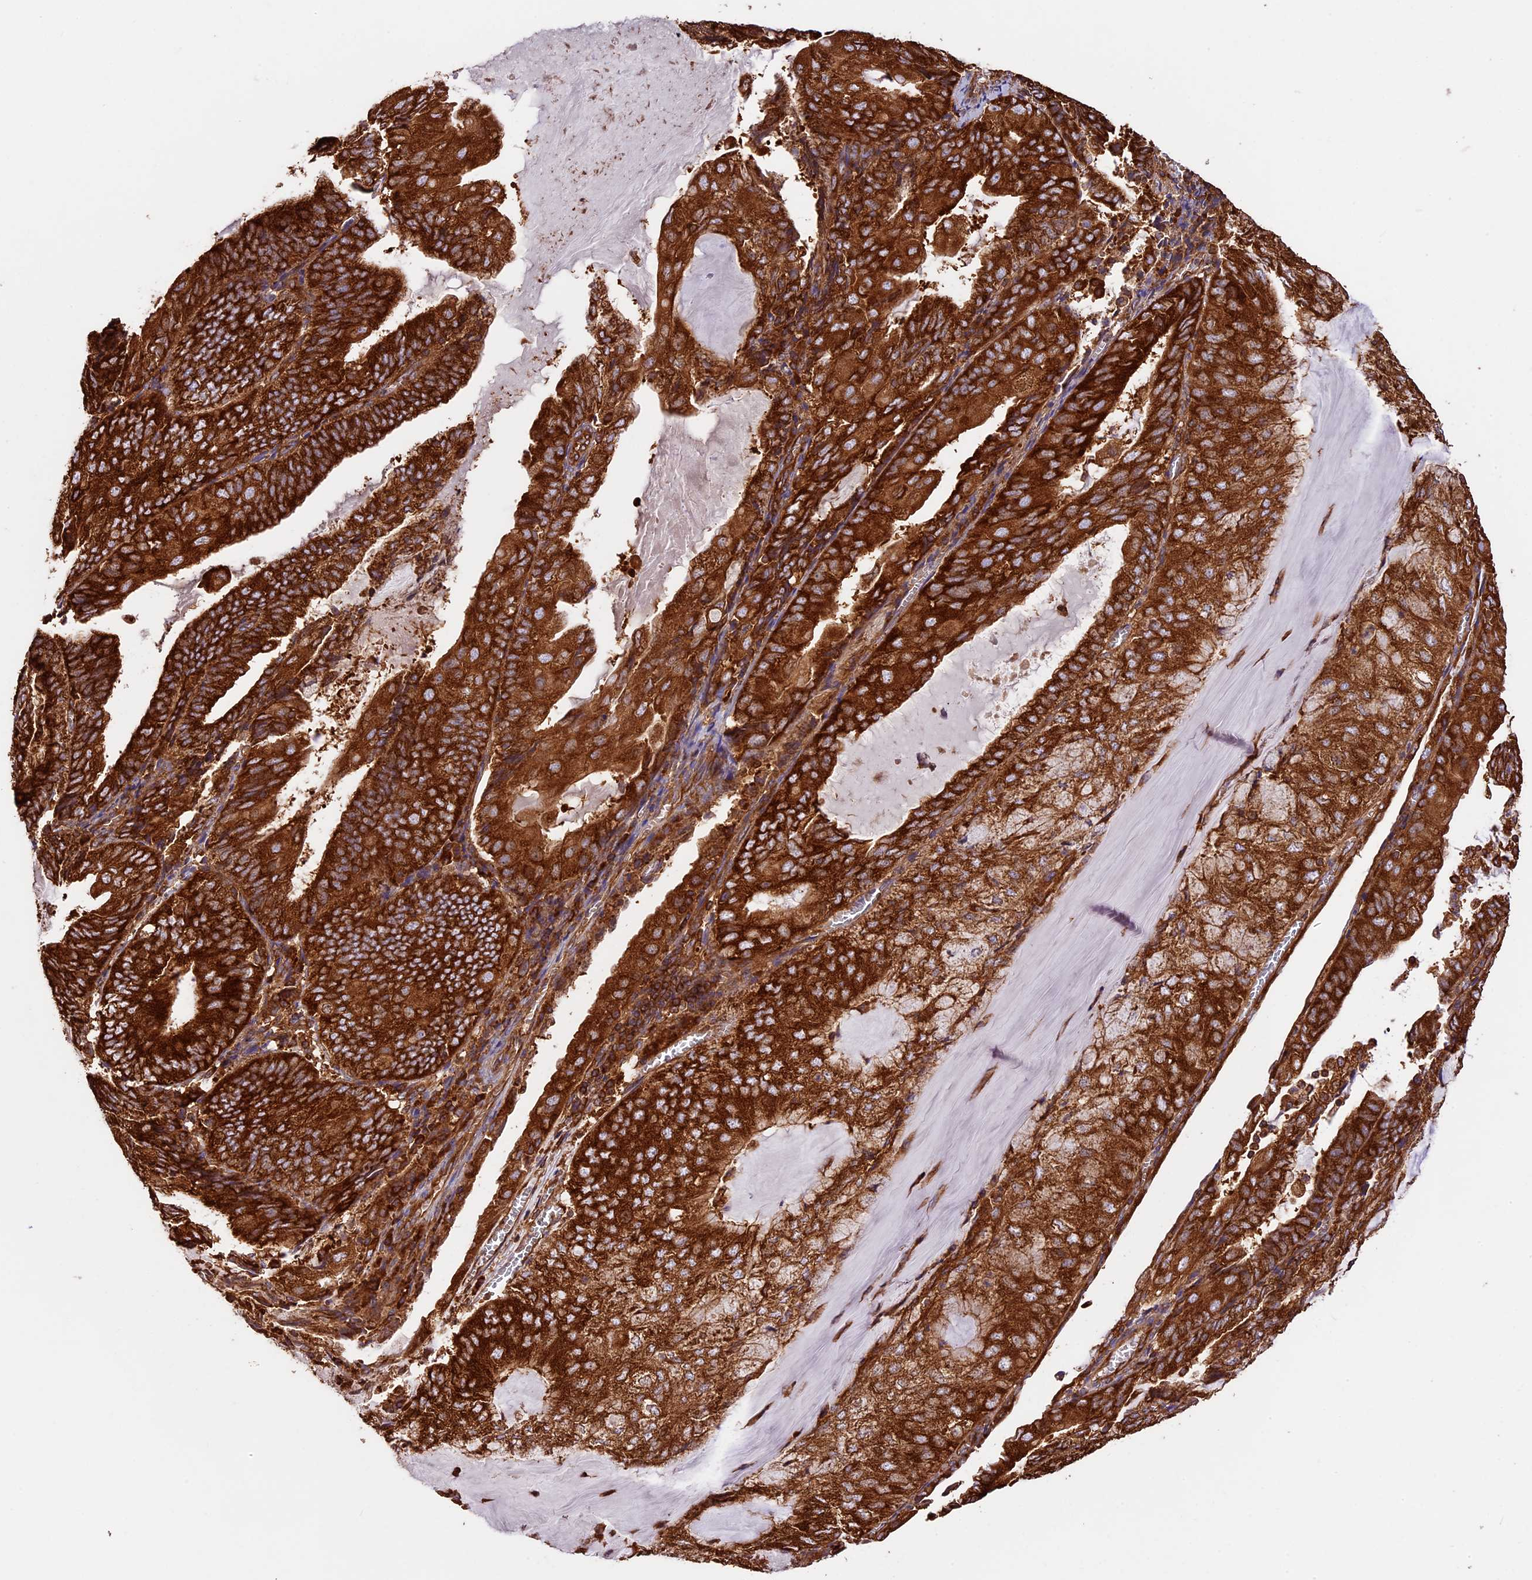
{"staining": {"intensity": "strong", "quantity": ">75%", "location": "cytoplasmic/membranous"}, "tissue": "endometrial cancer", "cell_type": "Tumor cells", "image_type": "cancer", "snomed": [{"axis": "morphology", "description": "Adenocarcinoma, NOS"}, {"axis": "topography", "description": "Endometrium"}], "caption": "The image reveals immunohistochemical staining of endometrial adenocarcinoma. There is strong cytoplasmic/membranous staining is seen in about >75% of tumor cells.", "gene": "KARS1", "patient": {"sex": "female", "age": 81}}